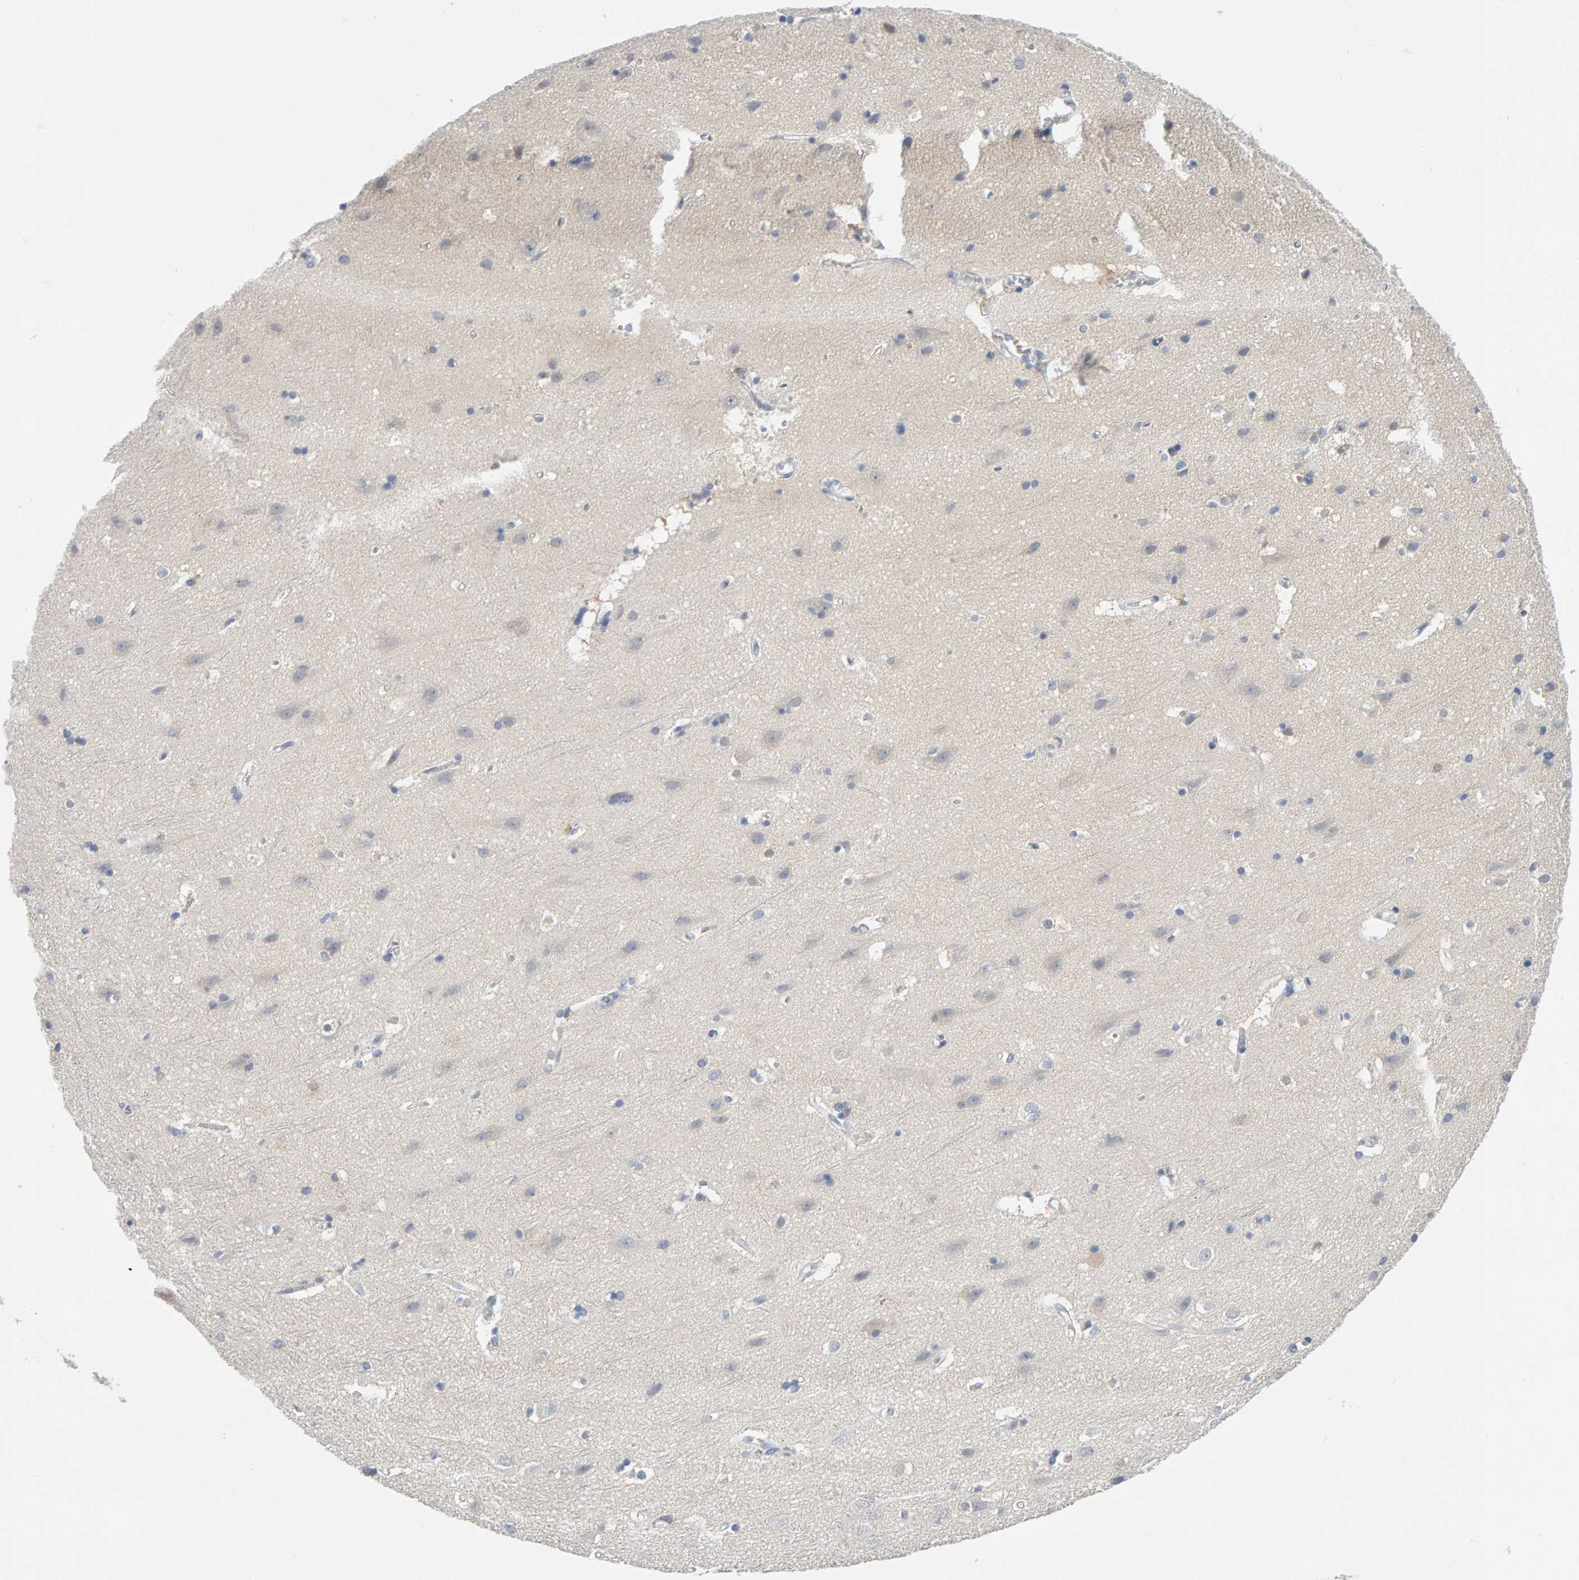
{"staining": {"intensity": "negative", "quantity": "none", "location": "none"}, "tissue": "cerebral cortex", "cell_type": "Endothelial cells", "image_type": "normal", "snomed": [{"axis": "morphology", "description": "Normal tissue, NOS"}, {"axis": "topography", "description": "Cerebral cortex"}], "caption": "Cerebral cortex stained for a protein using immunohistochemistry (IHC) exhibits no positivity endothelial cells.", "gene": "CTH", "patient": {"sex": "male", "age": 54}}